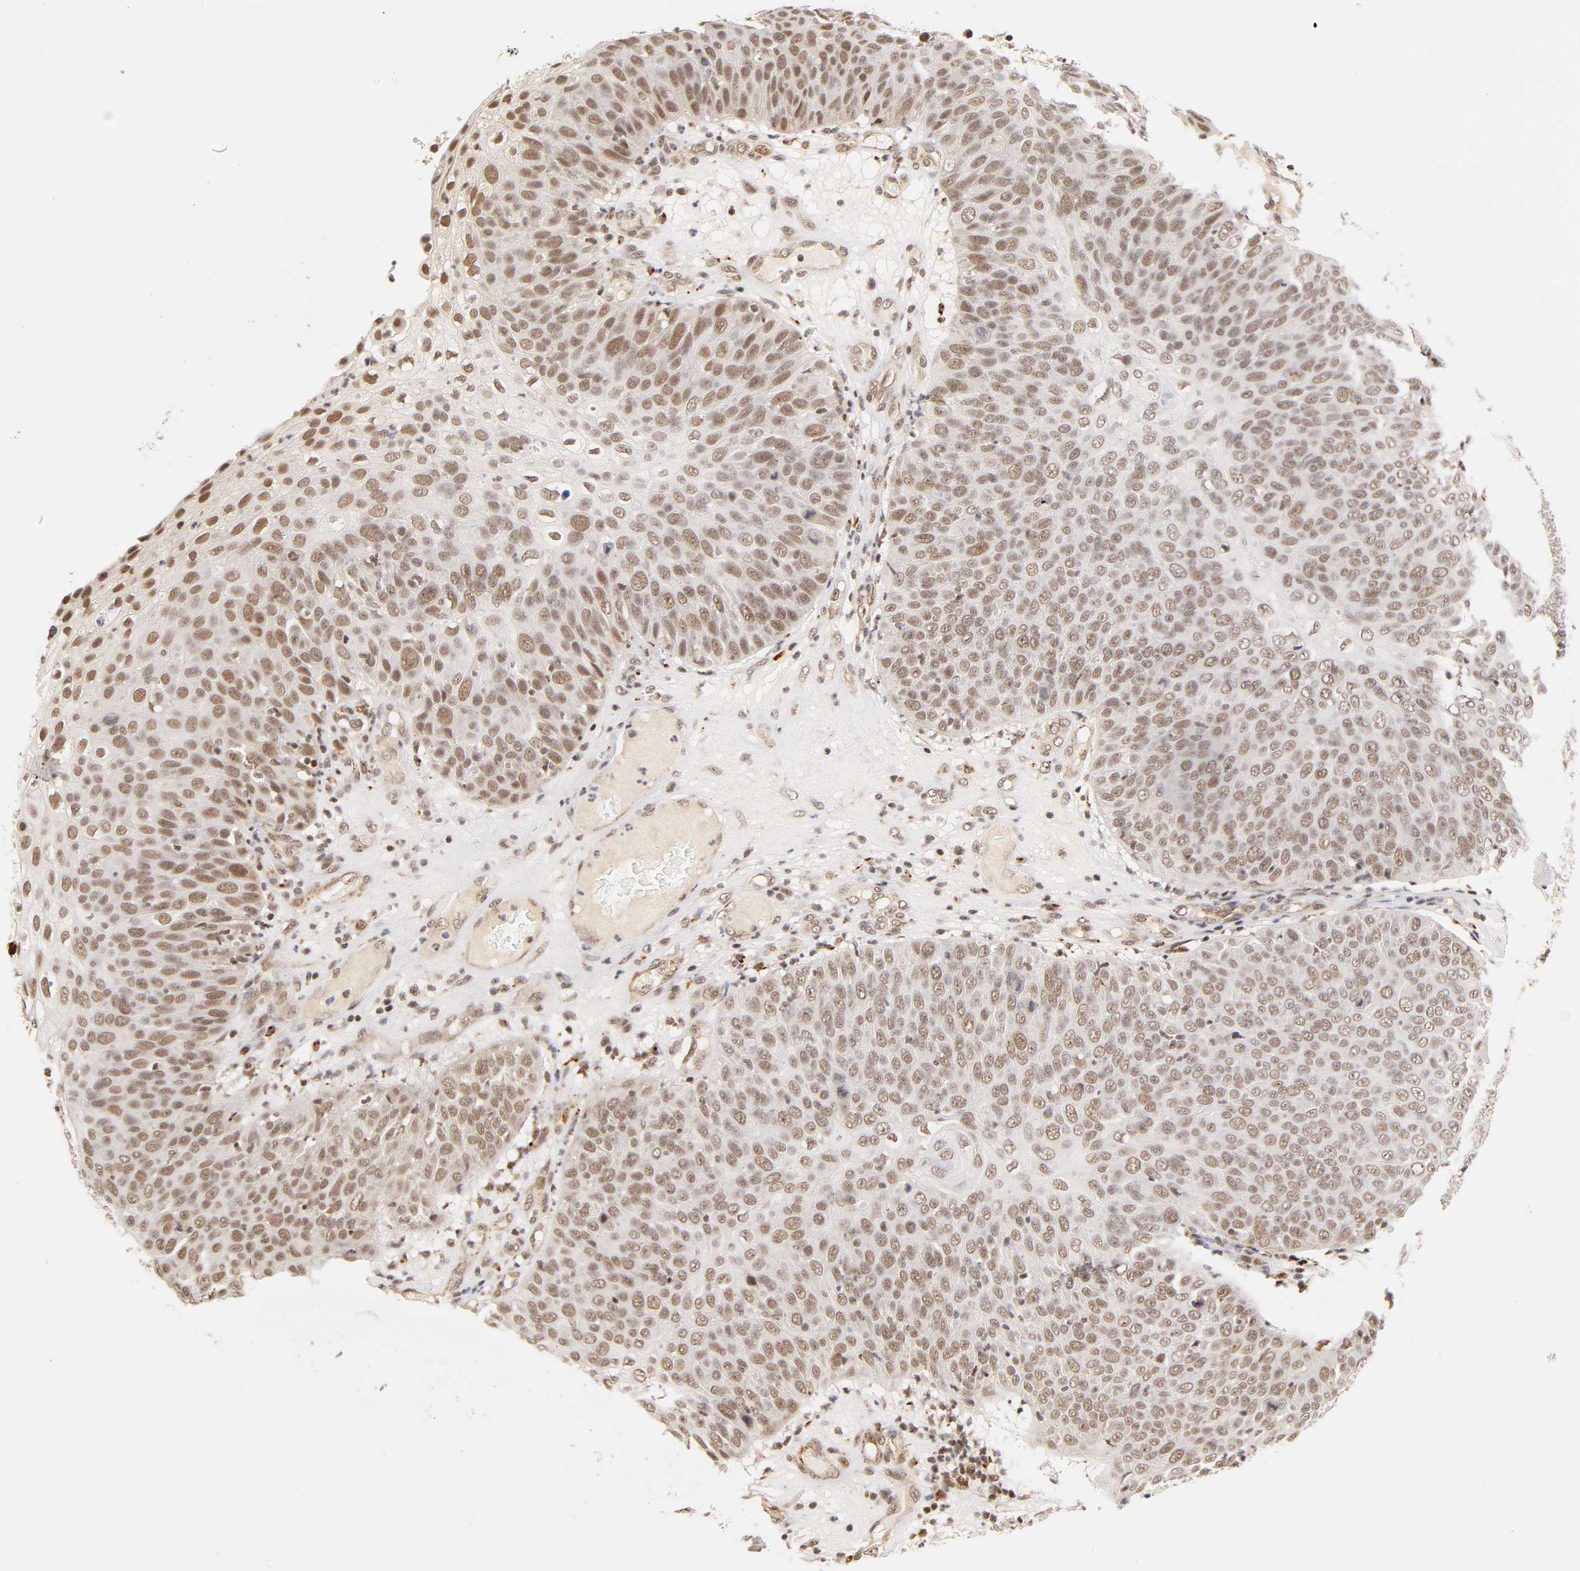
{"staining": {"intensity": "moderate", "quantity": ">75%", "location": "cytoplasmic/membranous,nuclear"}, "tissue": "skin cancer", "cell_type": "Tumor cells", "image_type": "cancer", "snomed": [{"axis": "morphology", "description": "Squamous cell carcinoma, NOS"}, {"axis": "topography", "description": "Skin"}], "caption": "This image demonstrates immunohistochemistry (IHC) staining of skin squamous cell carcinoma, with medium moderate cytoplasmic/membranous and nuclear expression in about >75% of tumor cells.", "gene": "TAF10", "patient": {"sex": "male", "age": 87}}